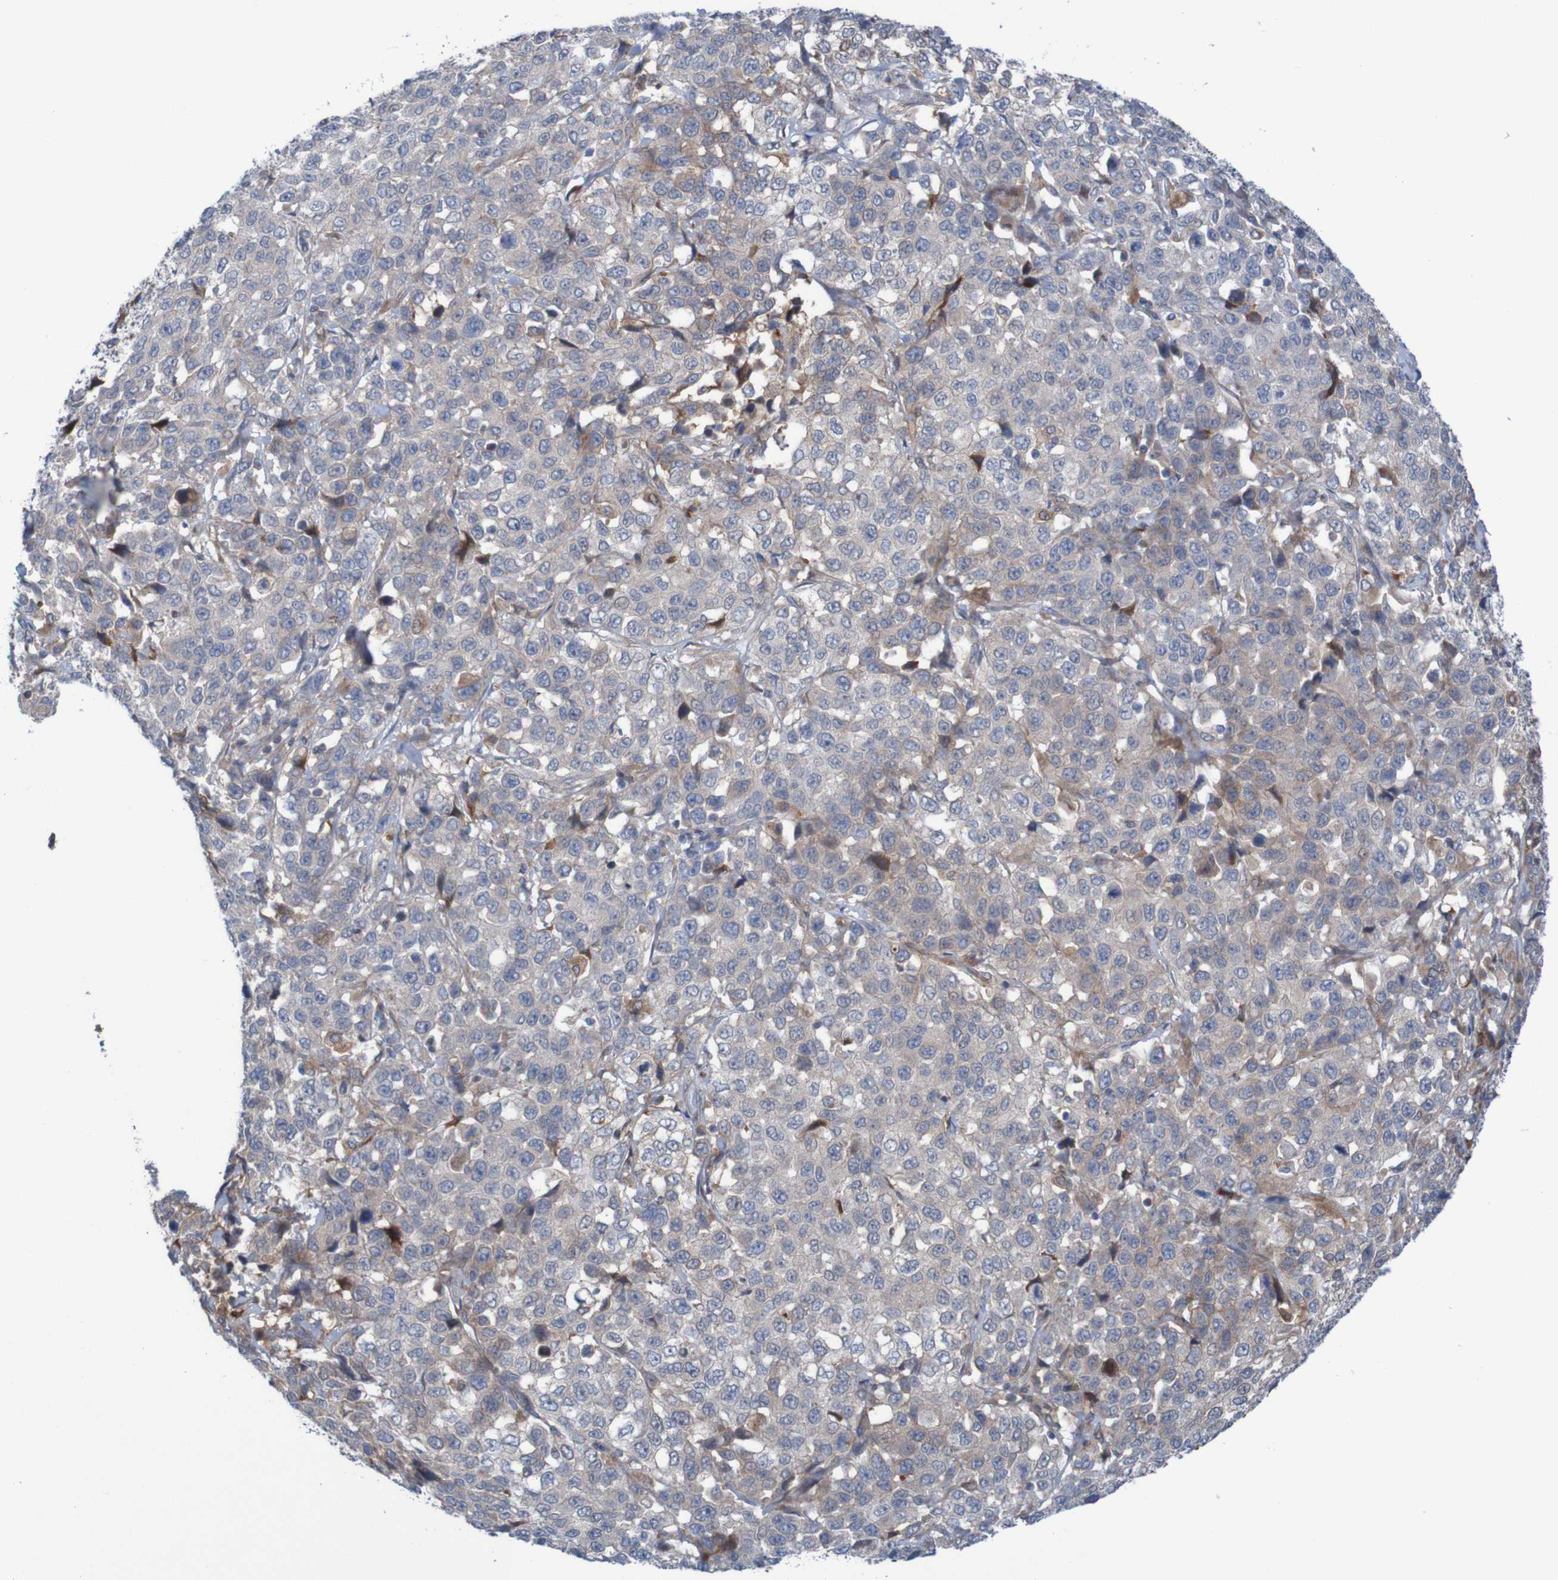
{"staining": {"intensity": "moderate", "quantity": "<25%", "location": "cytoplasmic/membranous"}, "tissue": "stomach cancer", "cell_type": "Tumor cells", "image_type": "cancer", "snomed": [{"axis": "morphology", "description": "Normal tissue, NOS"}, {"axis": "morphology", "description": "Adenocarcinoma, NOS"}, {"axis": "topography", "description": "Stomach"}], "caption": "A low amount of moderate cytoplasmic/membranous expression is present in approximately <25% of tumor cells in adenocarcinoma (stomach) tissue.", "gene": "ANGPT4", "patient": {"sex": "male", "age": 48}}